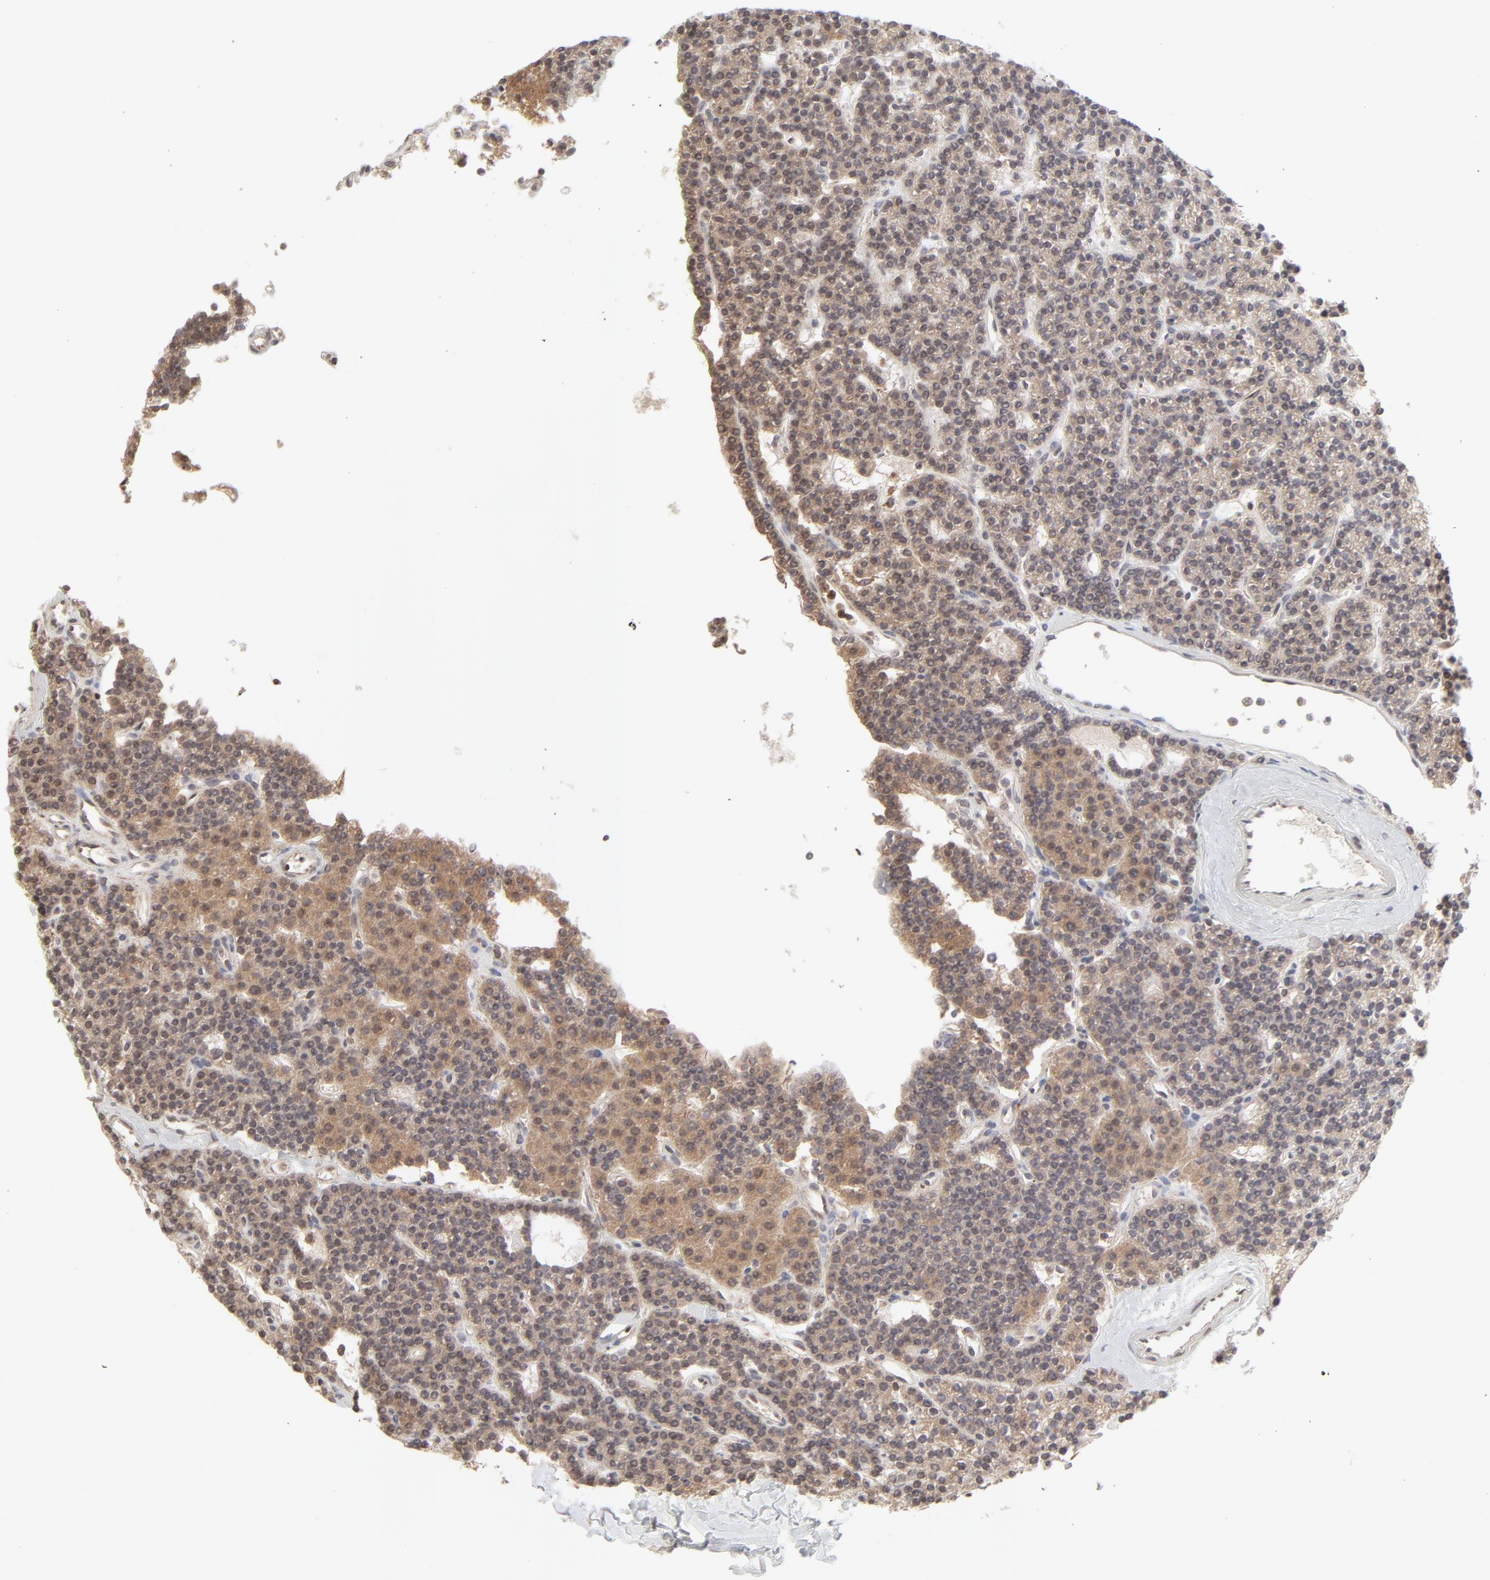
{"staining": {"intensity": "moderate", "quantity": ">75%", "location": "cytoplasmic/membranous"}, "tissue": "parathyroid gland", "cell_type": "Glandular cells", "image_type": "normal", "snomed": [{"axis": "morphology", "description": "Normal tissue, NOS"}, {"axis": "topography", "description": "Parathyroid gland"}], "caption": "Glandular cells reveal medium levels of moderate cytoplasmic/membranous expression in about >75% of cells in unremarkable human parathyroid gland.", "gene": "RAB5C", "patient": {"sex": "female", "age": 45}}